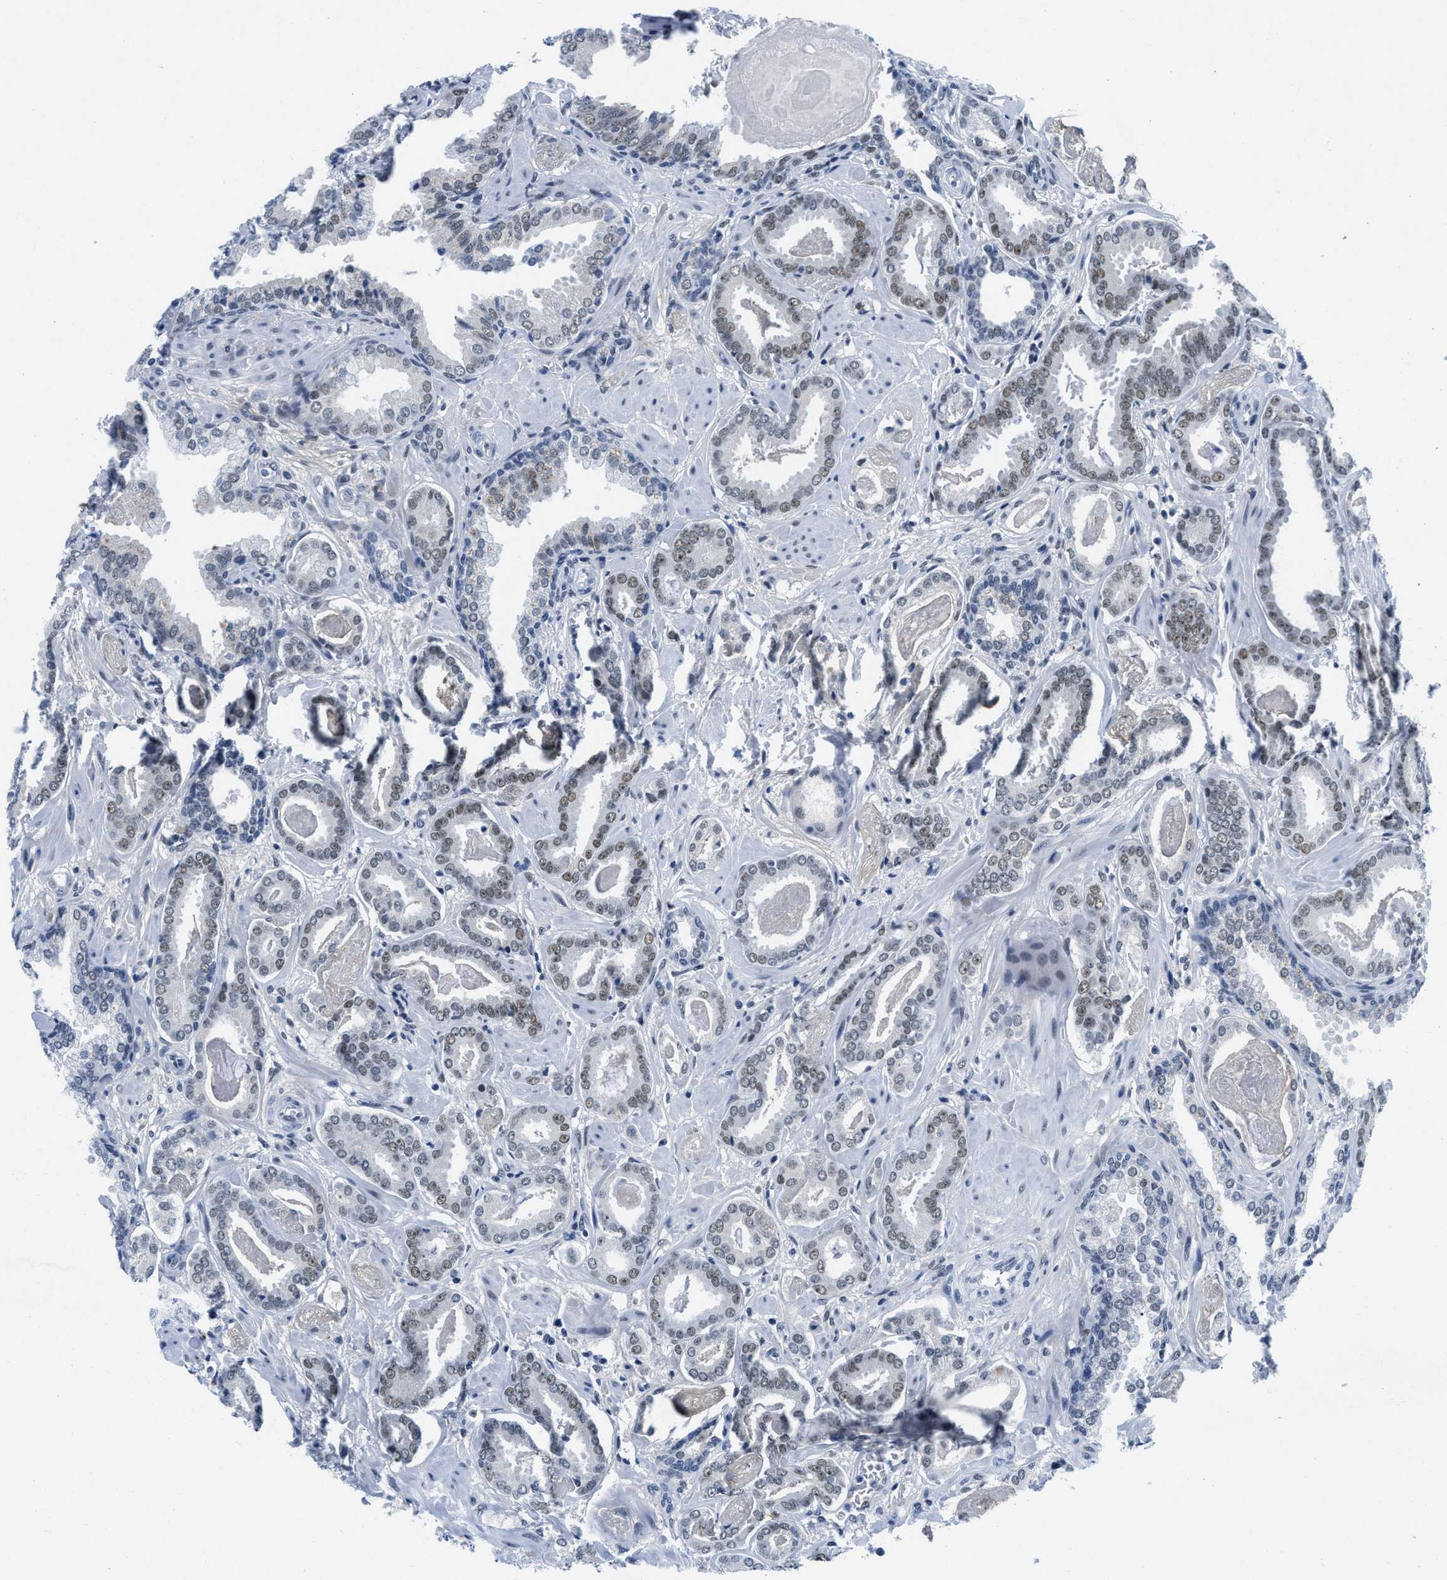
{"staining": {"intensity": "weak", "quantity": ">75%", "location": "nuclear"}, "tissue": "prostate cancer", "cell_type": "Tumor cells", "image_type": "cancer", "snomed": [{"axis": "morphology", "description": "Adenocarcinoma, Low grade"}, {"axis": "topography", "description": "Prostate"}], "caption": "Immunohistochemical staining of prostate cancer exhibits weak nuclear protein staining in about >75% of tumor cells.", "gene": "SMARCAD1", "patient": {"sex": "male", "age": 53}}